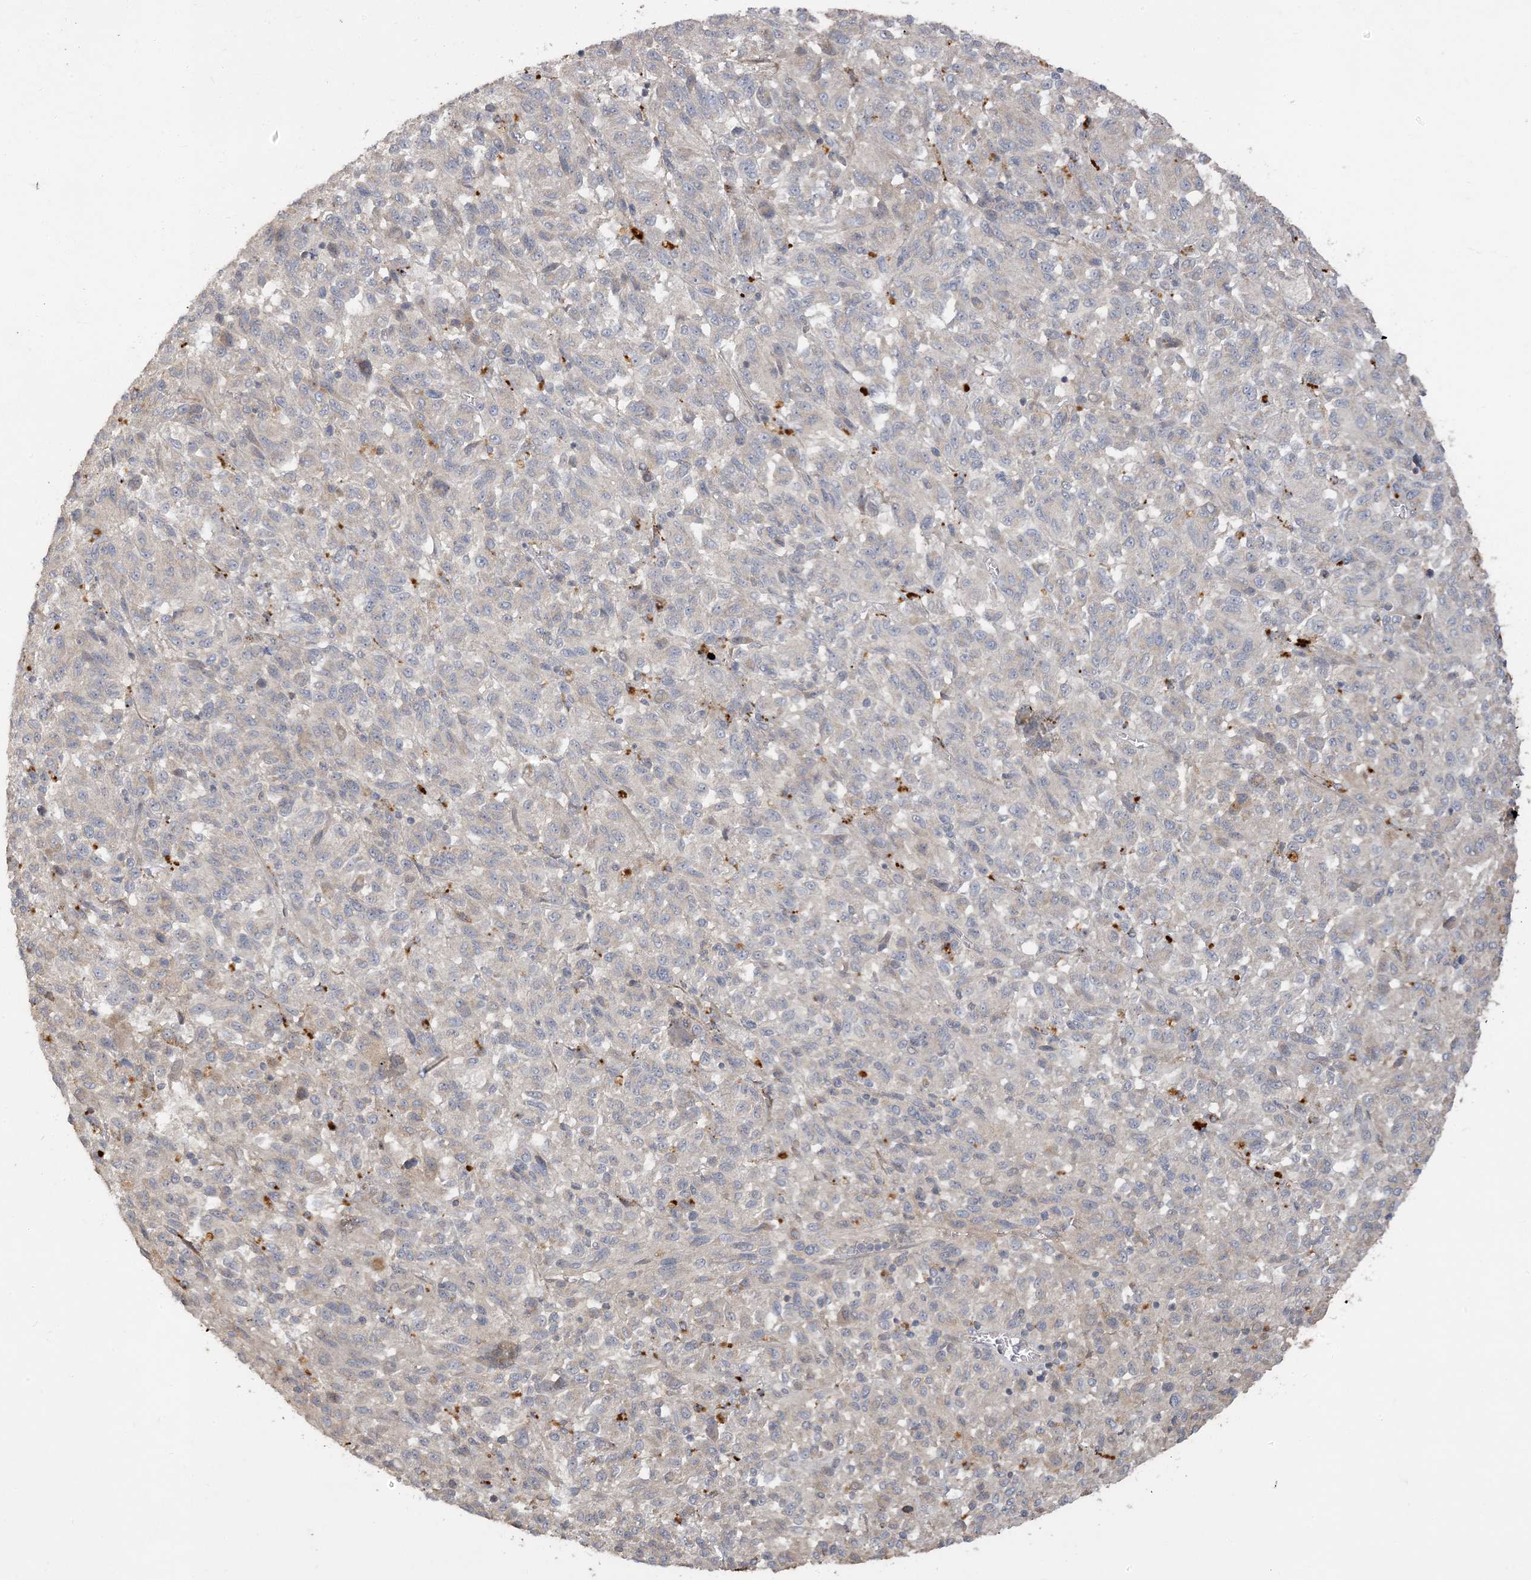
{"staining": {"intensity": "negative", "quantity": "none", "location": "none"}, "tissue": "melanoma", "cell_type": "Tumor cells", "image_type": "cancer", "snomed": [{"axis": "morphology", "description": "Malignant melanoma, Metastatic site"}, {"axis": "topography", "description": "Lung"}], "caption": "Melanoma stained for a protein using IHC exhibits no staining tumor cells.", "gene": "LTN1", "patient": {"sex": "male", "age": 64}}